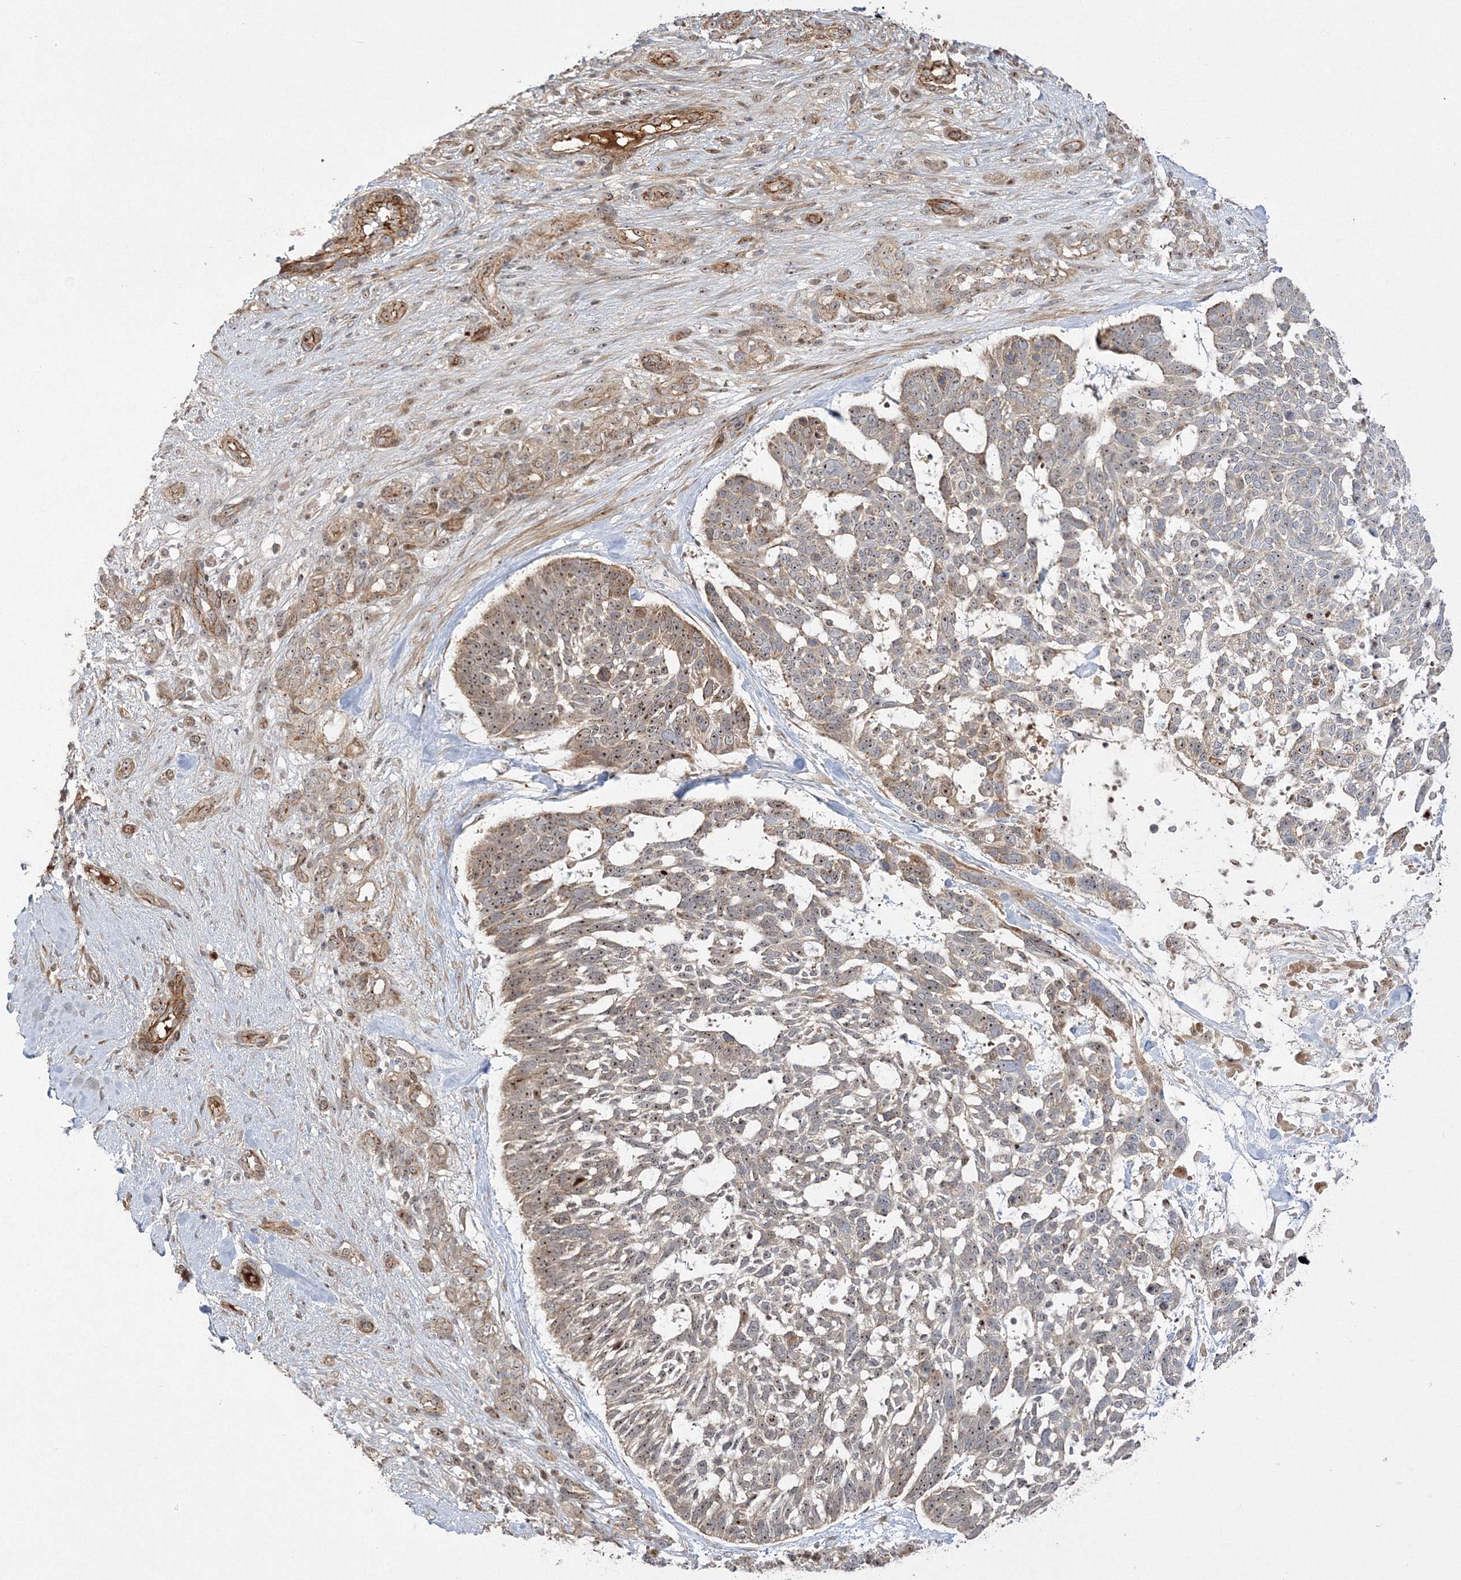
{"staining": {"intensity": "moderate", "quantity": ">75%", "location": "nuclear"}, "tissue": "skin cancer", "cell_type": "Tumor cells", "image_type": "cancer", "snomed": [{"axis": "morphology", "description": "Basal cell carcinoma"}, {"axis": "topography", "description": "Skin"}], "caption": "This histopathology image reveals immunohistochemistry staining of human skin basal cell carcinoma, with medium moderate nuclear expression in approximately >75% of tumor cells.", "gene": "NPM3", "patient": {"sex": "male", "age": 88}}